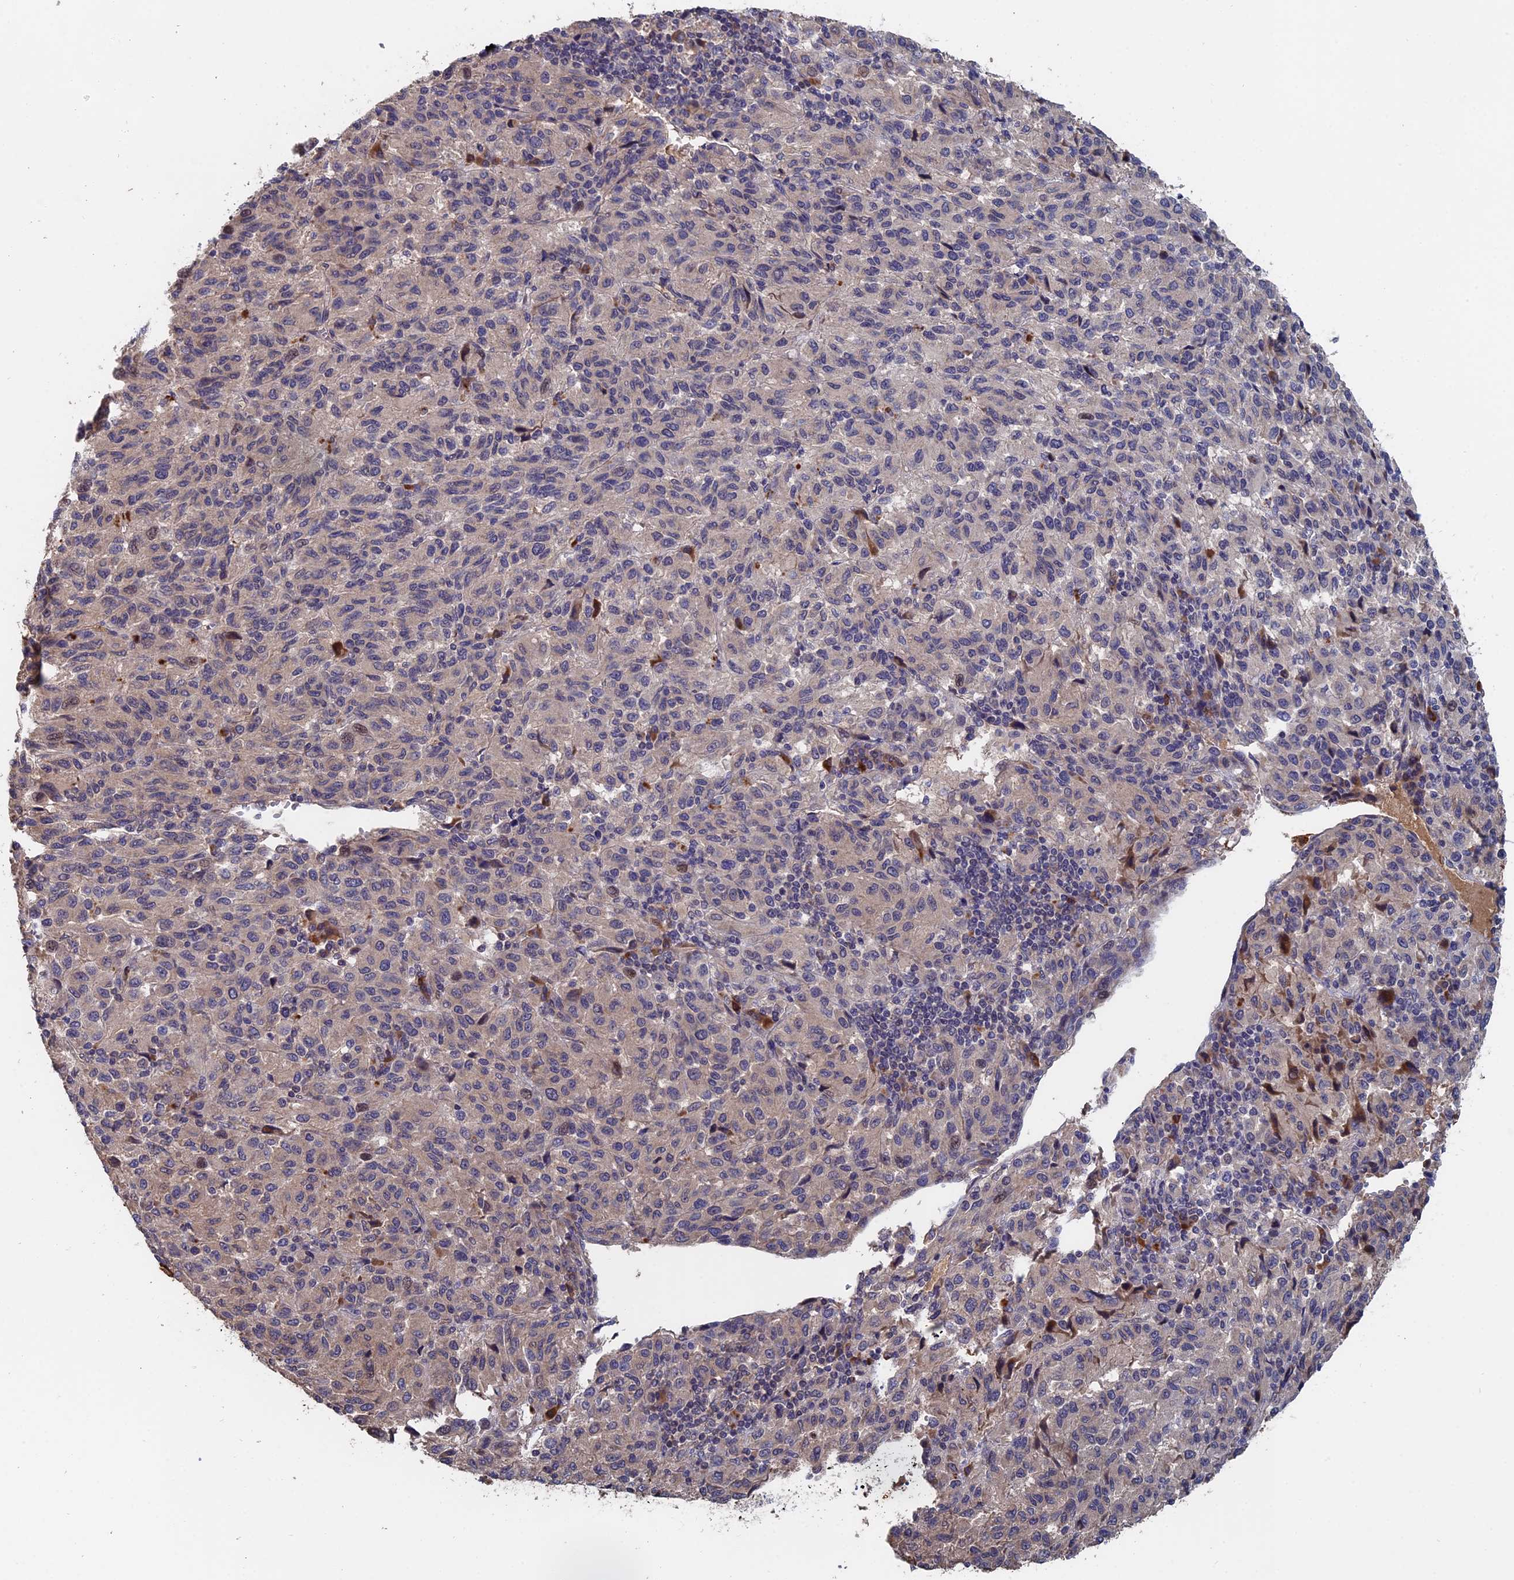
{"staining": {"intensity": "negative", "quantity": "none", "location": "none"}, "tissue": "melanoma", "cell_type": "Tumor cells", "image_type": "cancer", "snomed": [{"axis": "morphology", "description": "Malignant melanoma, Metastatic site"}, {"axis": "topography", "description": "Lung"}], "caption": "Histopathology image shows no significant protein positivity in tumor cells of melanoma.", "gene": "SLC33A1", "patient": {"sex": "male", "age": 64}}